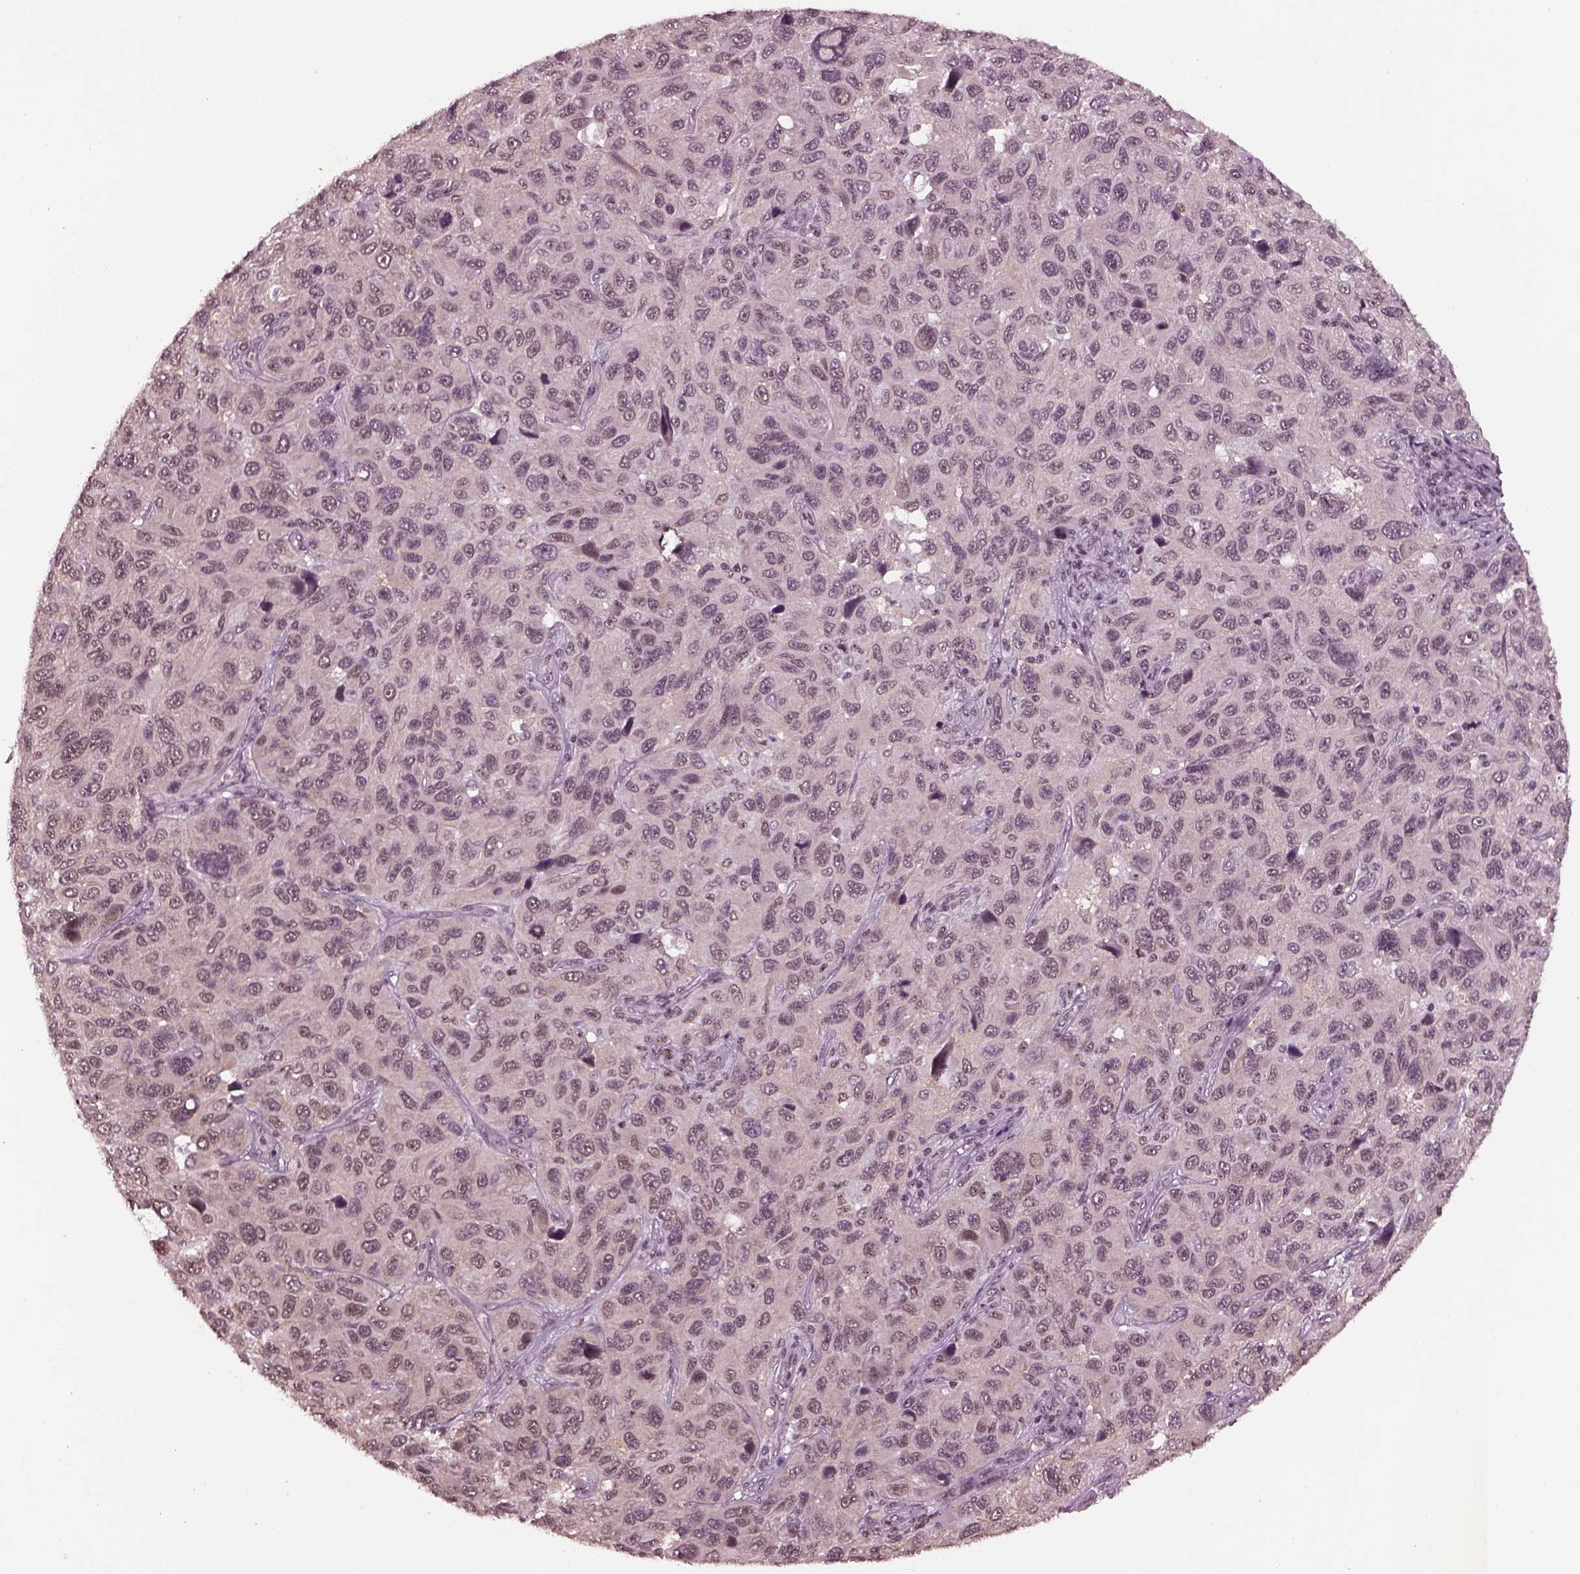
{"staining": {"intensity": "negative", "quantity": "none", "location": "none"}, "tissue": "melanoma", "cell_type": "Tumor cells", "image_type": "cancer", "snomed": [{"axis": "morphology", "description": "Malignant melanoma, NOS"}, {"axis": "topography", "description": "Skin"}], "caption": "Tumor cells are negative for protein expression in human malignant melanoma.", "gene": "RUVBL2", "patient": {"sex": "male", "age": 53}}